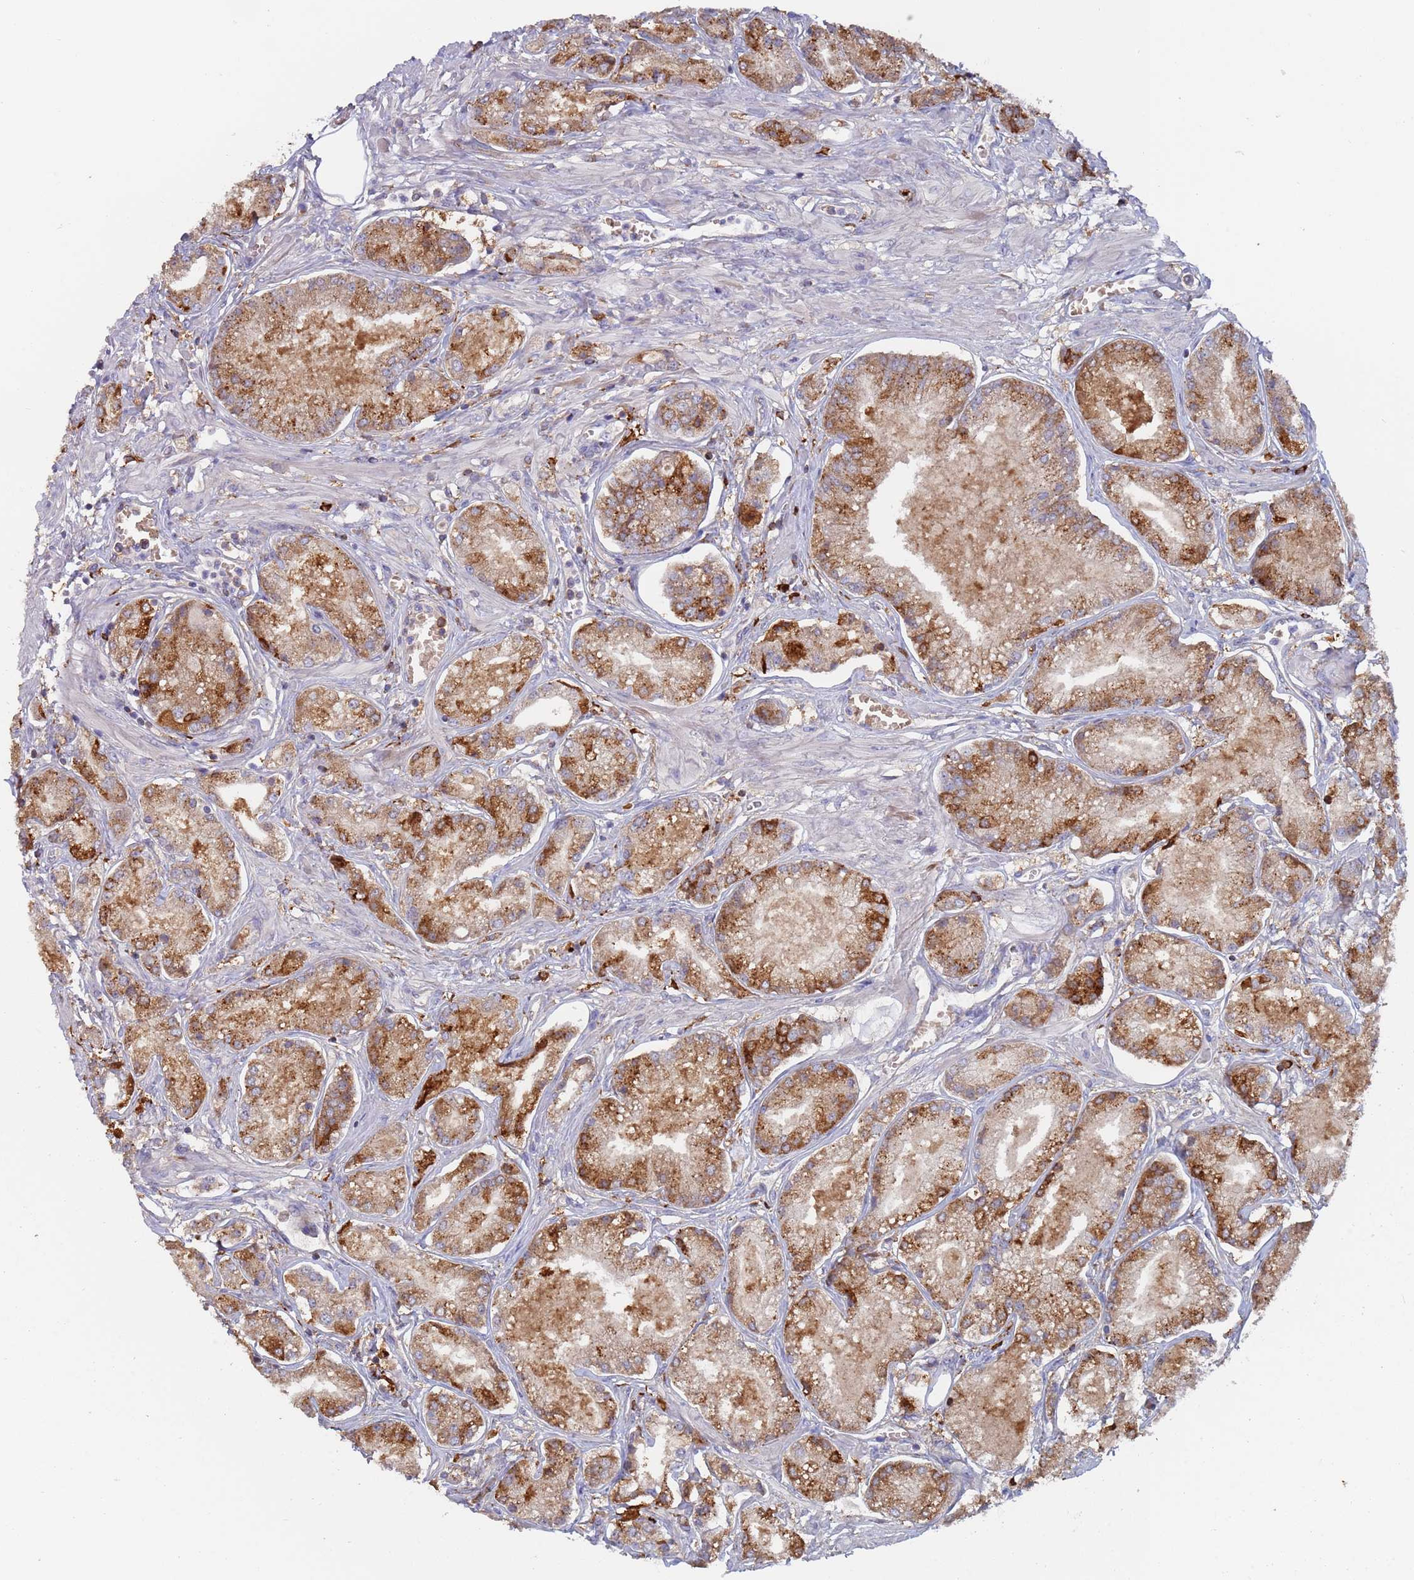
{"staining": {"intensity": "moderate", "quantity": "25%-75%", "location": "cytoplasmic/membranous"}, "tissue": "prostate cancer", "cell_type": "Tumor cells", "image_type": "cancer", "snomed": [{"axis": "morphology", "description": "Adenocarcinoma, NOS"}, {"axis": "topography", "description": "Prostate and seminal vesicle, NOS"}], "caption": "Immunohistochemical staining of human prostate cancer demonstrates medium levels of moderate cytoplasmic/membranous positivity in about 25%-75% of tumor cells.", "gene": "MALRD1", "patient": {"sex": "male", "age": 76}}